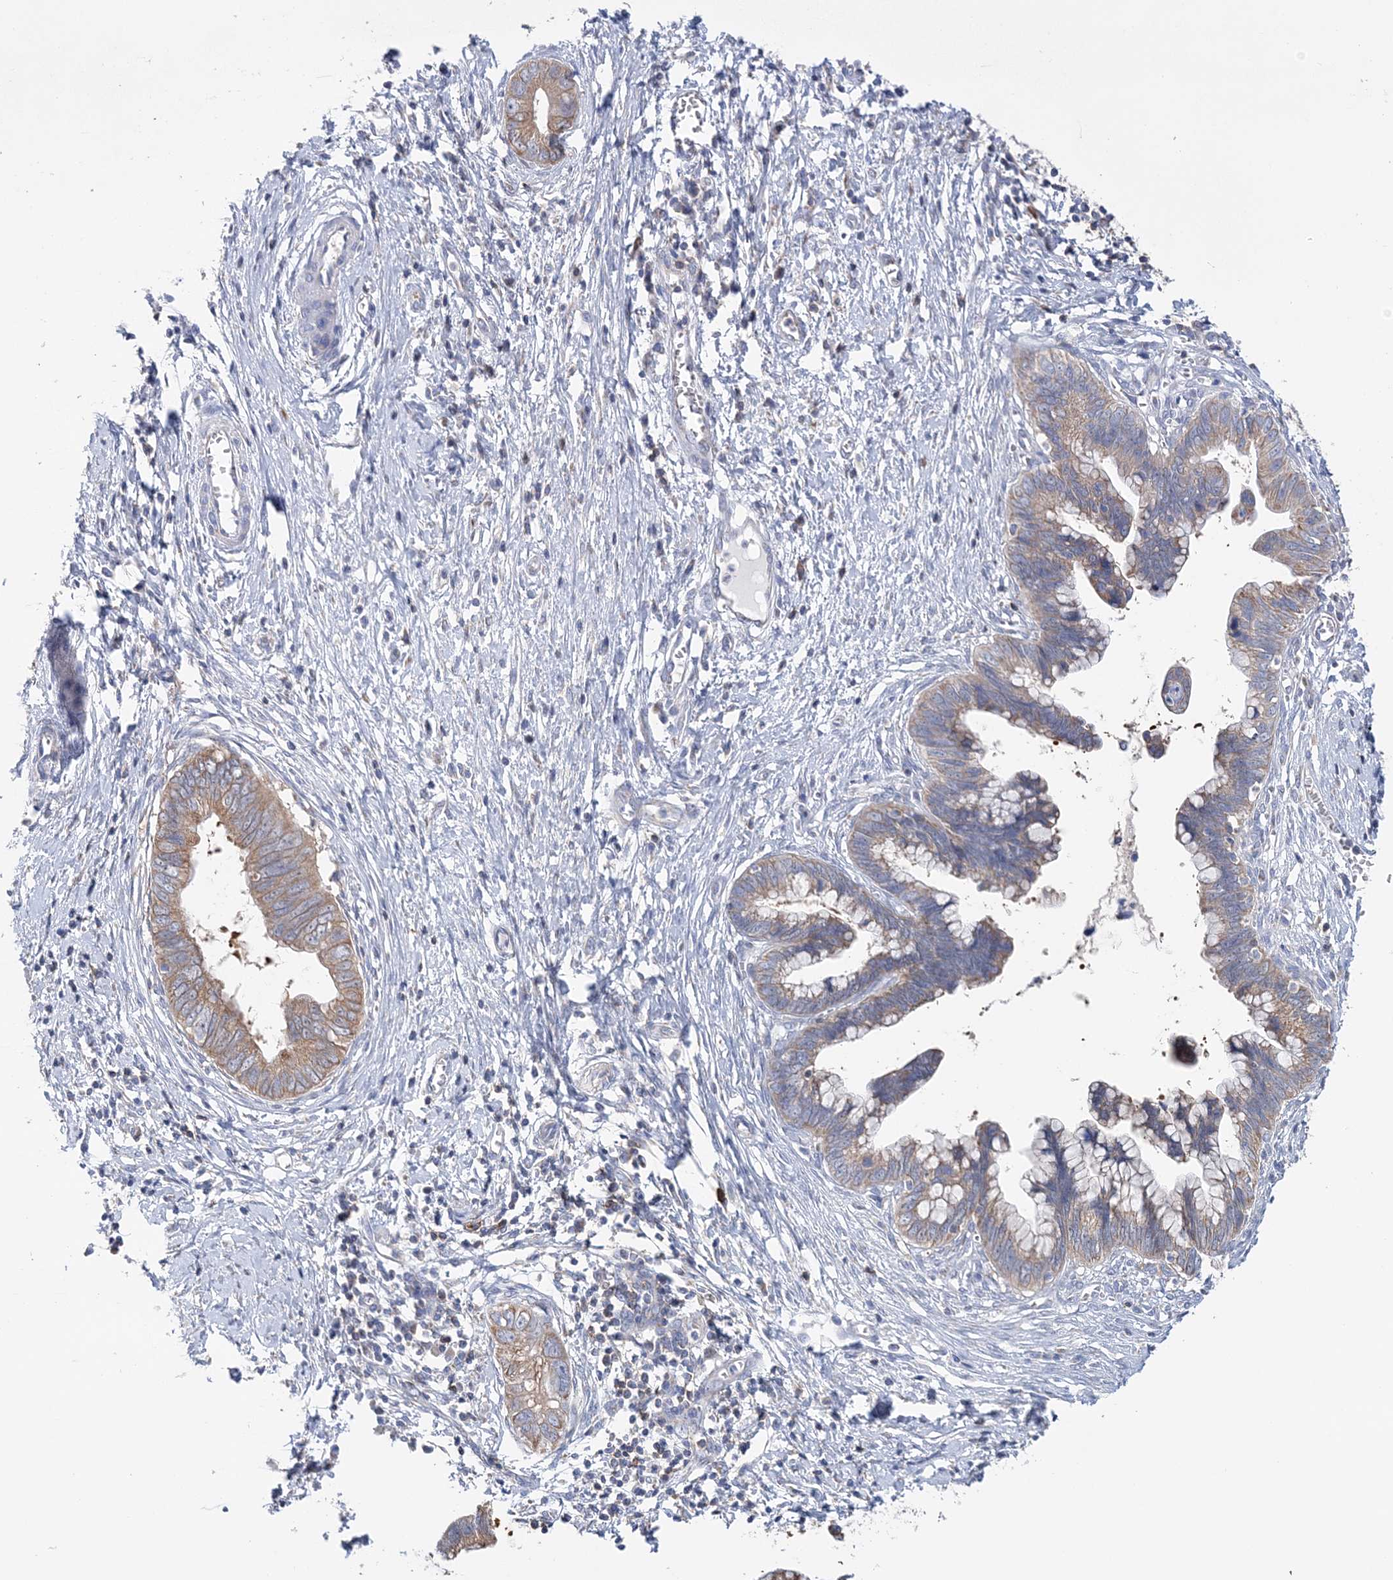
{"staining": {"intensity": "weak", "quantity": ">75%", "location": "cytoplasmic/membranous"}, "tissue": "cervical cancer", "cell_type": "Tumor cells", "image_type": "cancer", "snomed": [{"axis": "morphology", "description": "Adenocarcinoma, NOS"}, {"axis": "topography", "description": "Cervix"}], "caption": "Cervical cancer stained for a protein (brown) displays weak cytoplasmic/membranous positive positivity in approximately >75% of tumor cells.", "gene": "TTC32", "patient": {"sex": "female", "age": 44}}